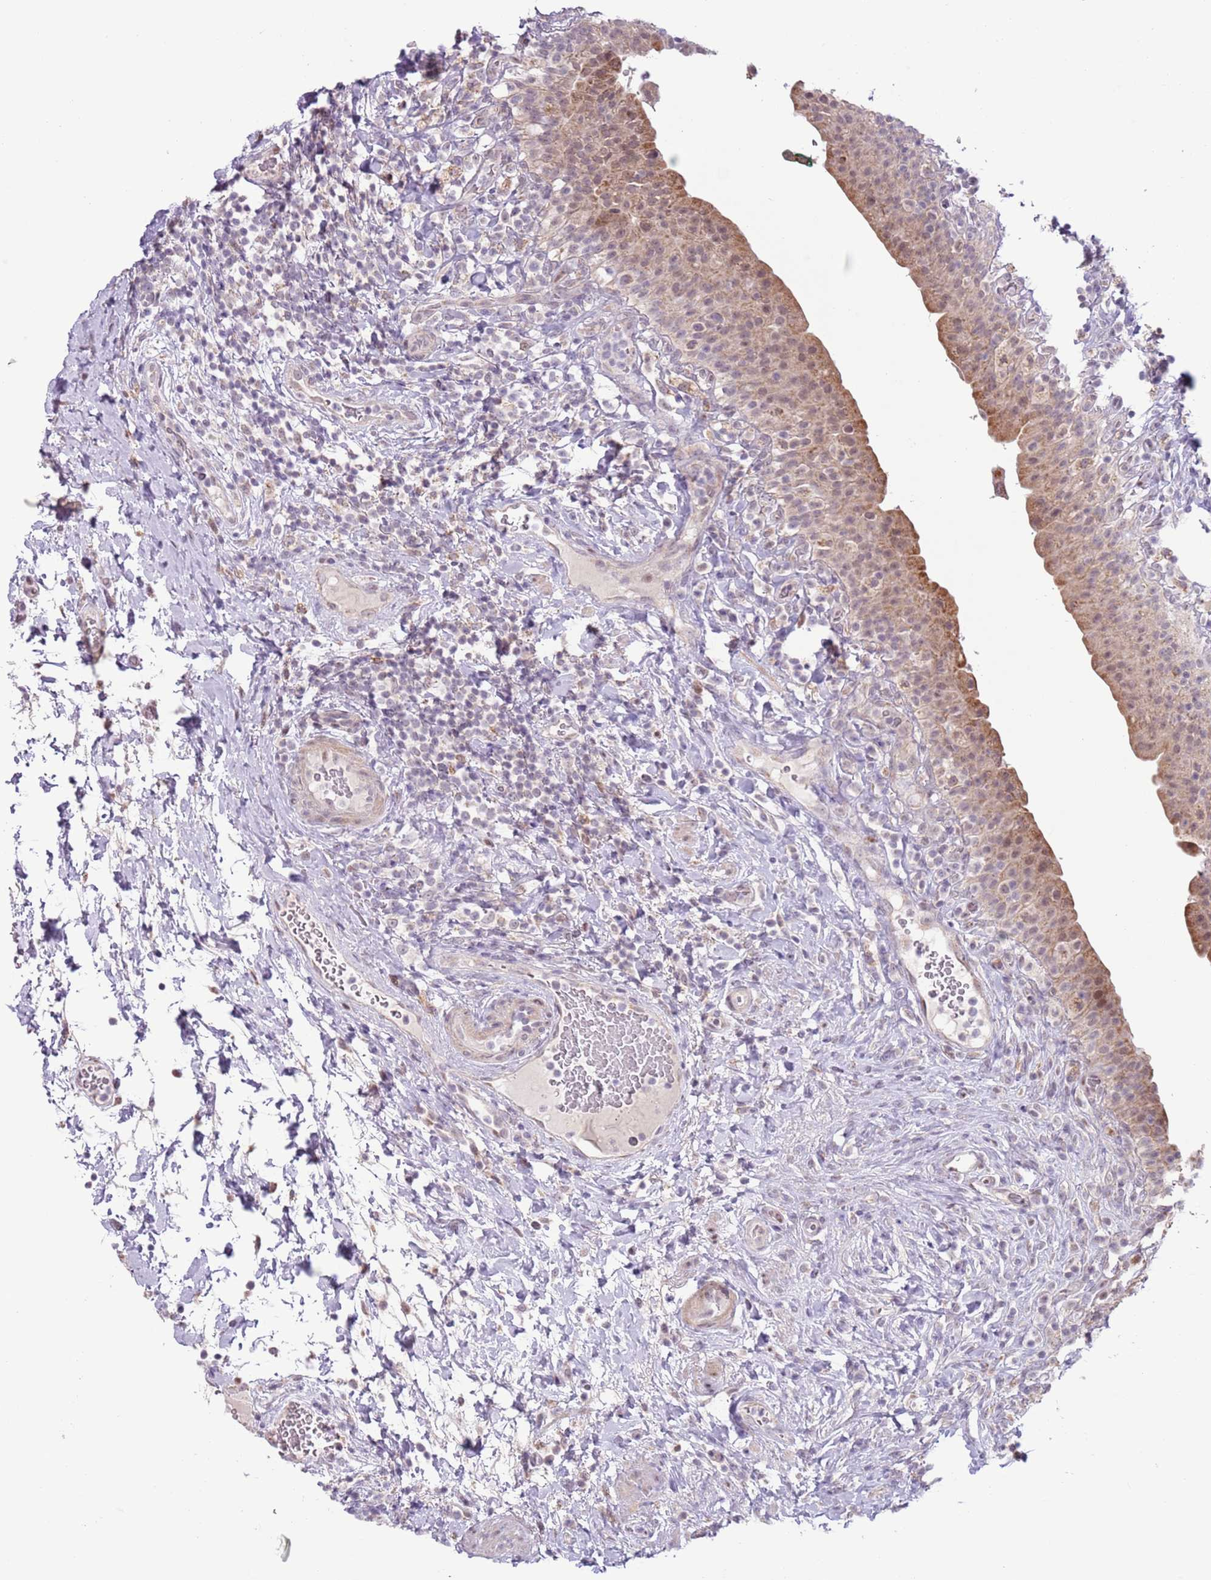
{"staining": {"intensity": "moderate", "quantity": "25%-75%", "location": "cytoplasmic/membranous,nuclear"}, "tissue": "urinary bladder", "cell_type": "Urothelial cells", "image_type": "normal", "snomed": [{"axis": "morphology", "description": "Normal tissue, NOS"}, {"axis": "morphology", "description": "Inflammation, NOS"}, {"axis": "topography", "description": "Urinary bladder"}], "caption": "This photomicrograph displays immunohistochemistry staining of unremarkable human urinary bladder, with medium moderate cytoplasmic/membranous,nuclear positivity in about 25%-75% of urothelial cells.", "gene": "MLLT11", "patient": {"sex": "male", "age": 64}}